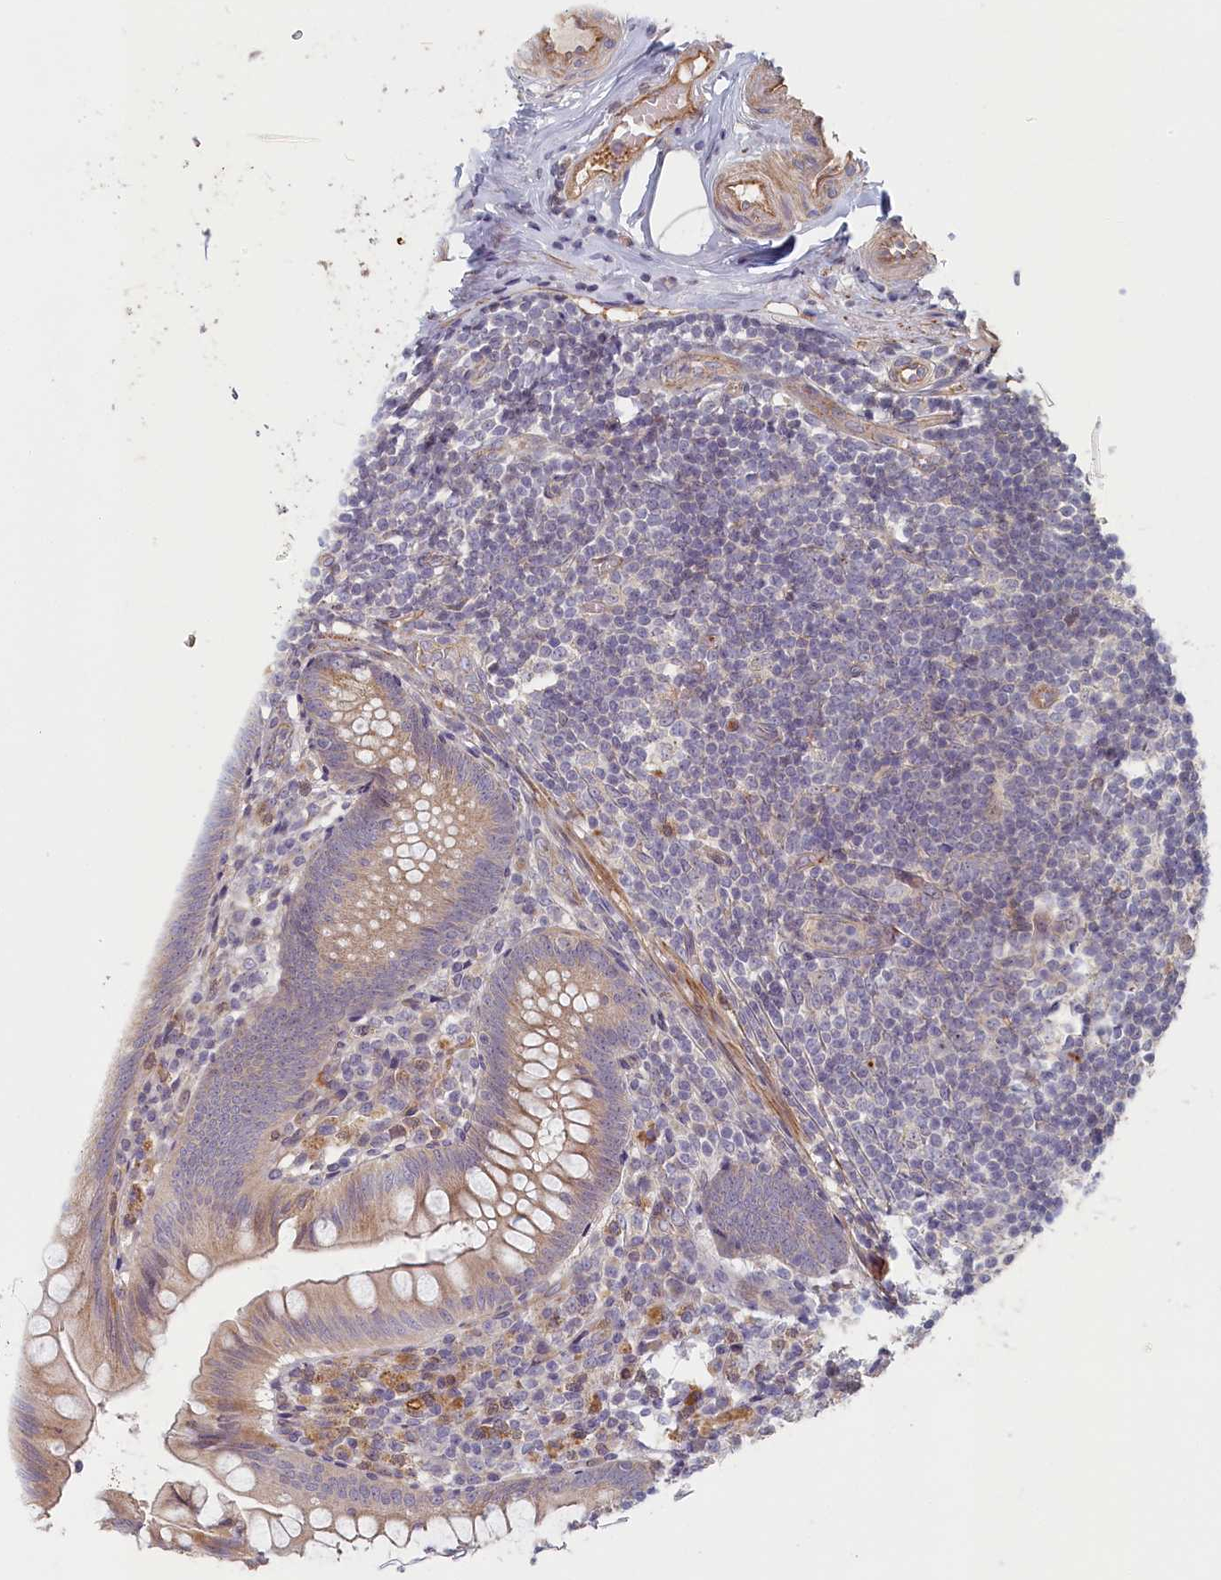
{"staining": {"intensity": "weak", "quantity": "25%-75%", "location": "cytoplasmic/membranous"}, "tissue": "appendix", "cell_type": "Glandular cells", "image_type": "normal", "snomed": [{"axis": "morphology", "description": "Normal tissue, NOS"}, {"axis": "topography", "description": "Appendix"}], "caption": "Unremarkable appendix was stained to show a protein in brown. There is low levels of weak cytoplasmic/membranous positivity in approximately 25%-75% of glandular cells. The staining was performed using DAB to visualize the protein expression in brown, while the nuclei were stained in blue with hematoxylin (Magnification: 20x).", "gene": "INTS4", "patient": {"sex": "male", "age": 55}}